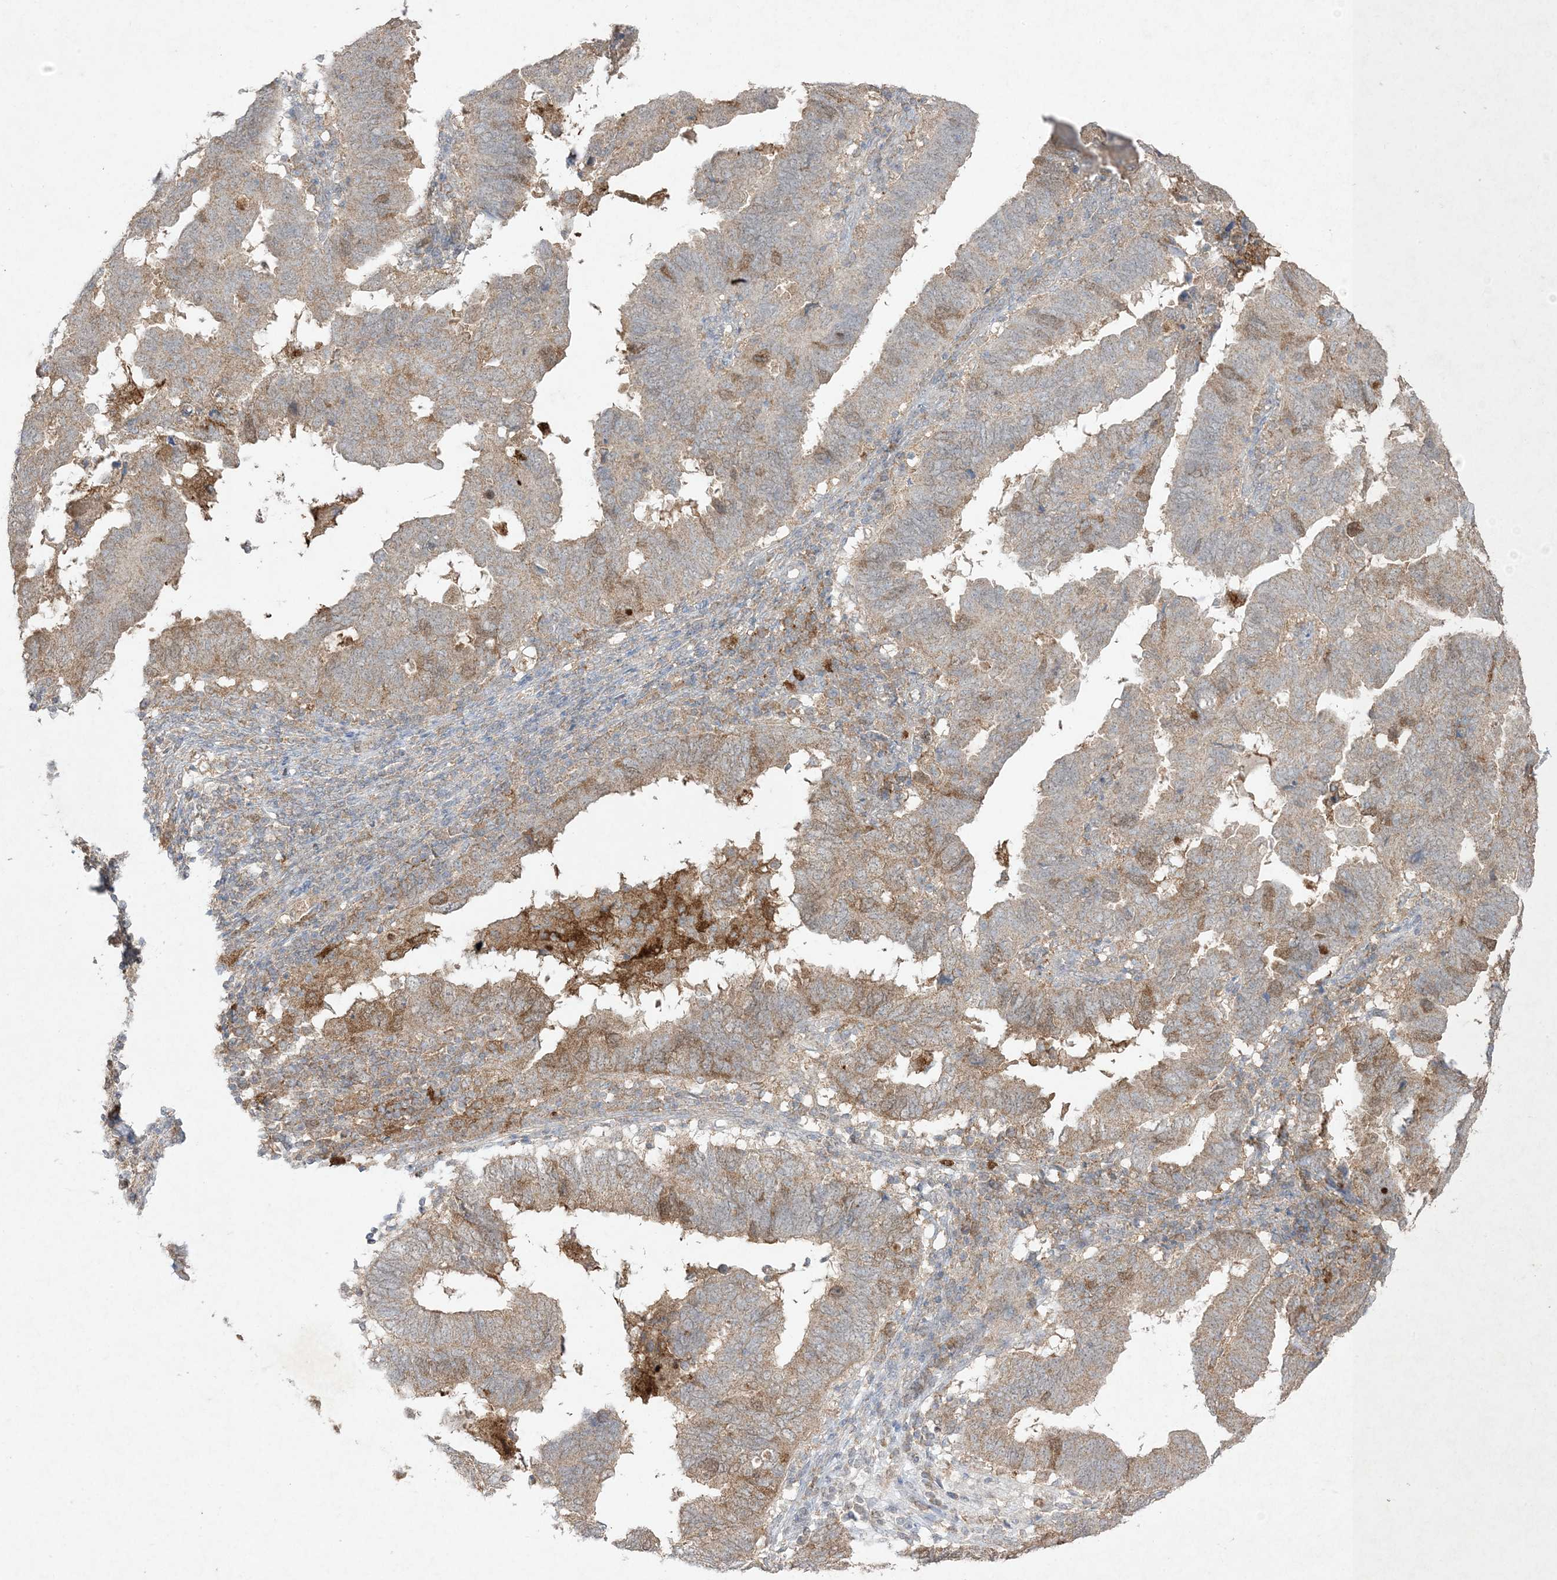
{"staining": {"intensity": "weak", "quantity": ">75%", "location": "cytoplasmic/membranous"}, "tissue": "endometrial cancer", "cell_type": "Tumor cells", "image_type": "cancer", "snomed": [{"axis": "morphology", "description": "Adenocarcinoma, NOS"}, {"axis": "topography", "description": "Uterus"}], "caption": "A brown stain labels weak cytoplasmic/membranous staining of a protein in endometrial adenocarcinoma tumor cells.", "gene": "UBE2C", "patient": {"sex": "female", "age": 77}}